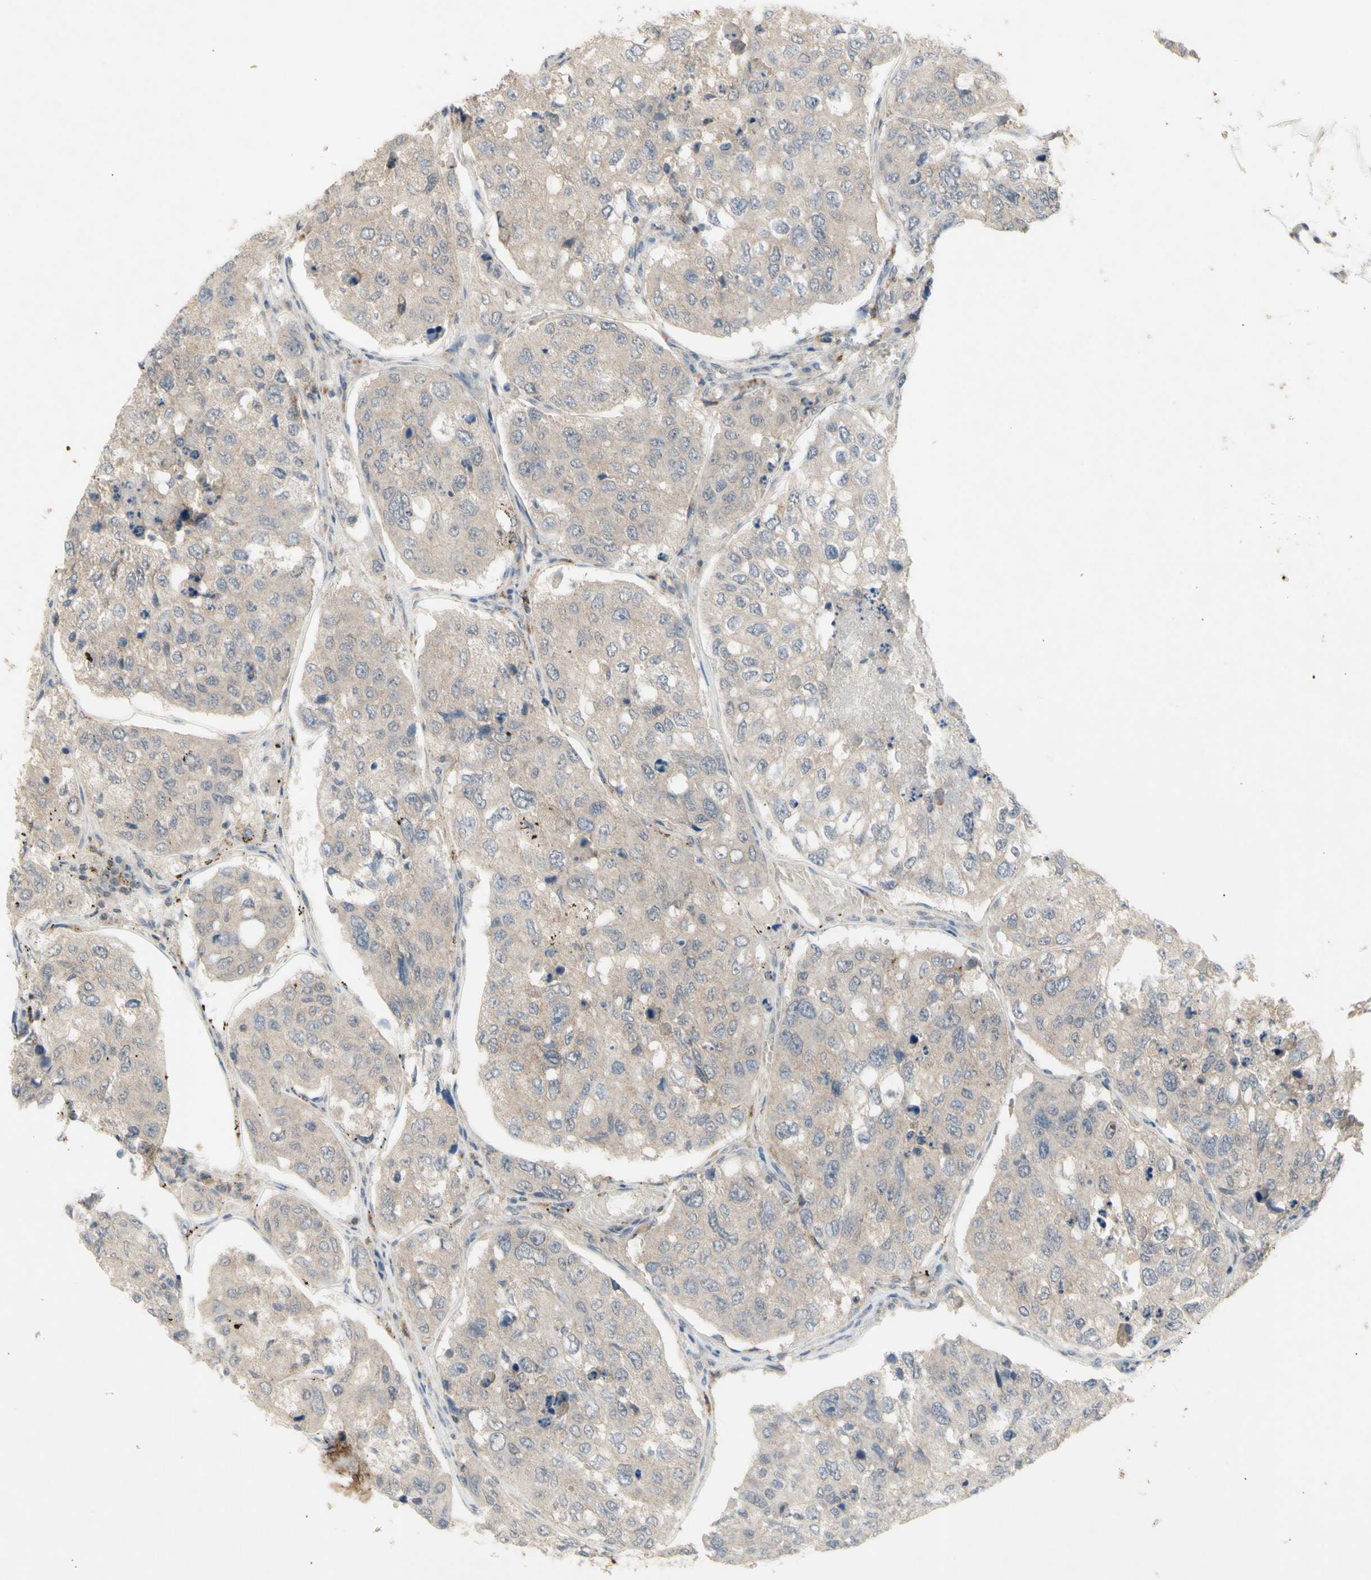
{"staining": {"intensity": "weak", "quantity": ">75%", "location": "cytoplasmic/membranous"}, "tissue": "urothelial cancer", "cell_type": "Tumor cells", "image_type": "cancer", "snomed": [{"axis": "morphology", "description": "Urothelial carcinoma, High grade"}, {"axis": "topography", "description": "Lymph node"}, {"axis": "topography", "description": "Urinary bladder"}], "caption": "Tumor cells demonstrate weak cytoplasmic/membranous expression in approximately >75% of cells in urothelial carcinoma (high-grade).", "gene": "NLRP1", "patient": {"sex": "male", "age": 51}}